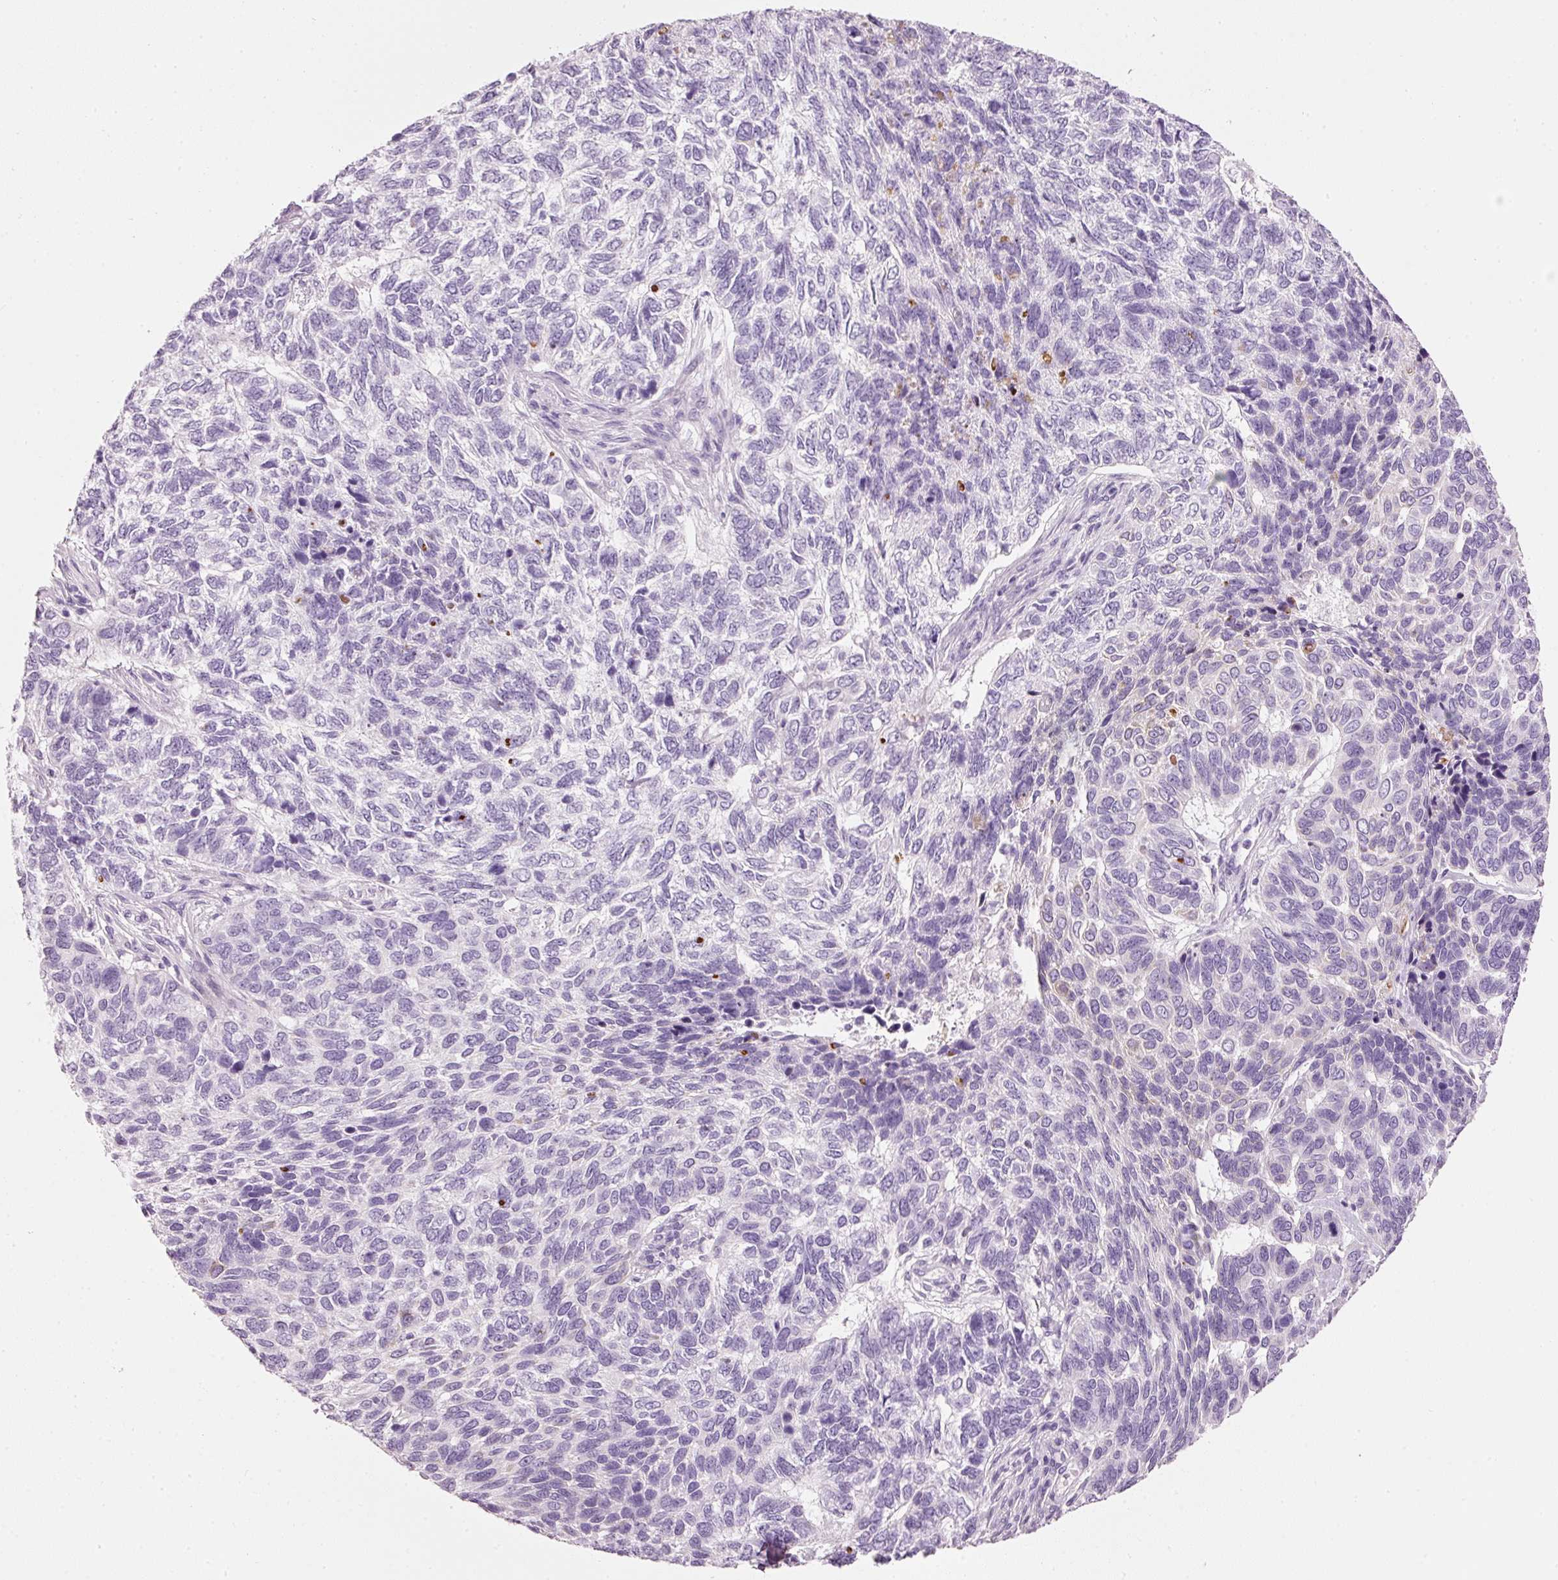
{"staining": {"intensity": "negative", "quantity": "none", "location": "none"}, "tissue": "skin cancer", "cell_type": "Tumor cells", "image_type": "cancer", "snomed": [{"axis": "morphology", "description": "Basal cell carcinoma"}, {"axis": "topography", "description": "Skin"}], "caption": "Tumor cells are negative for protein expression in human skin cancer.", "gene": "PDXDC1", "patient": {"sex": "female", "age": 65}}